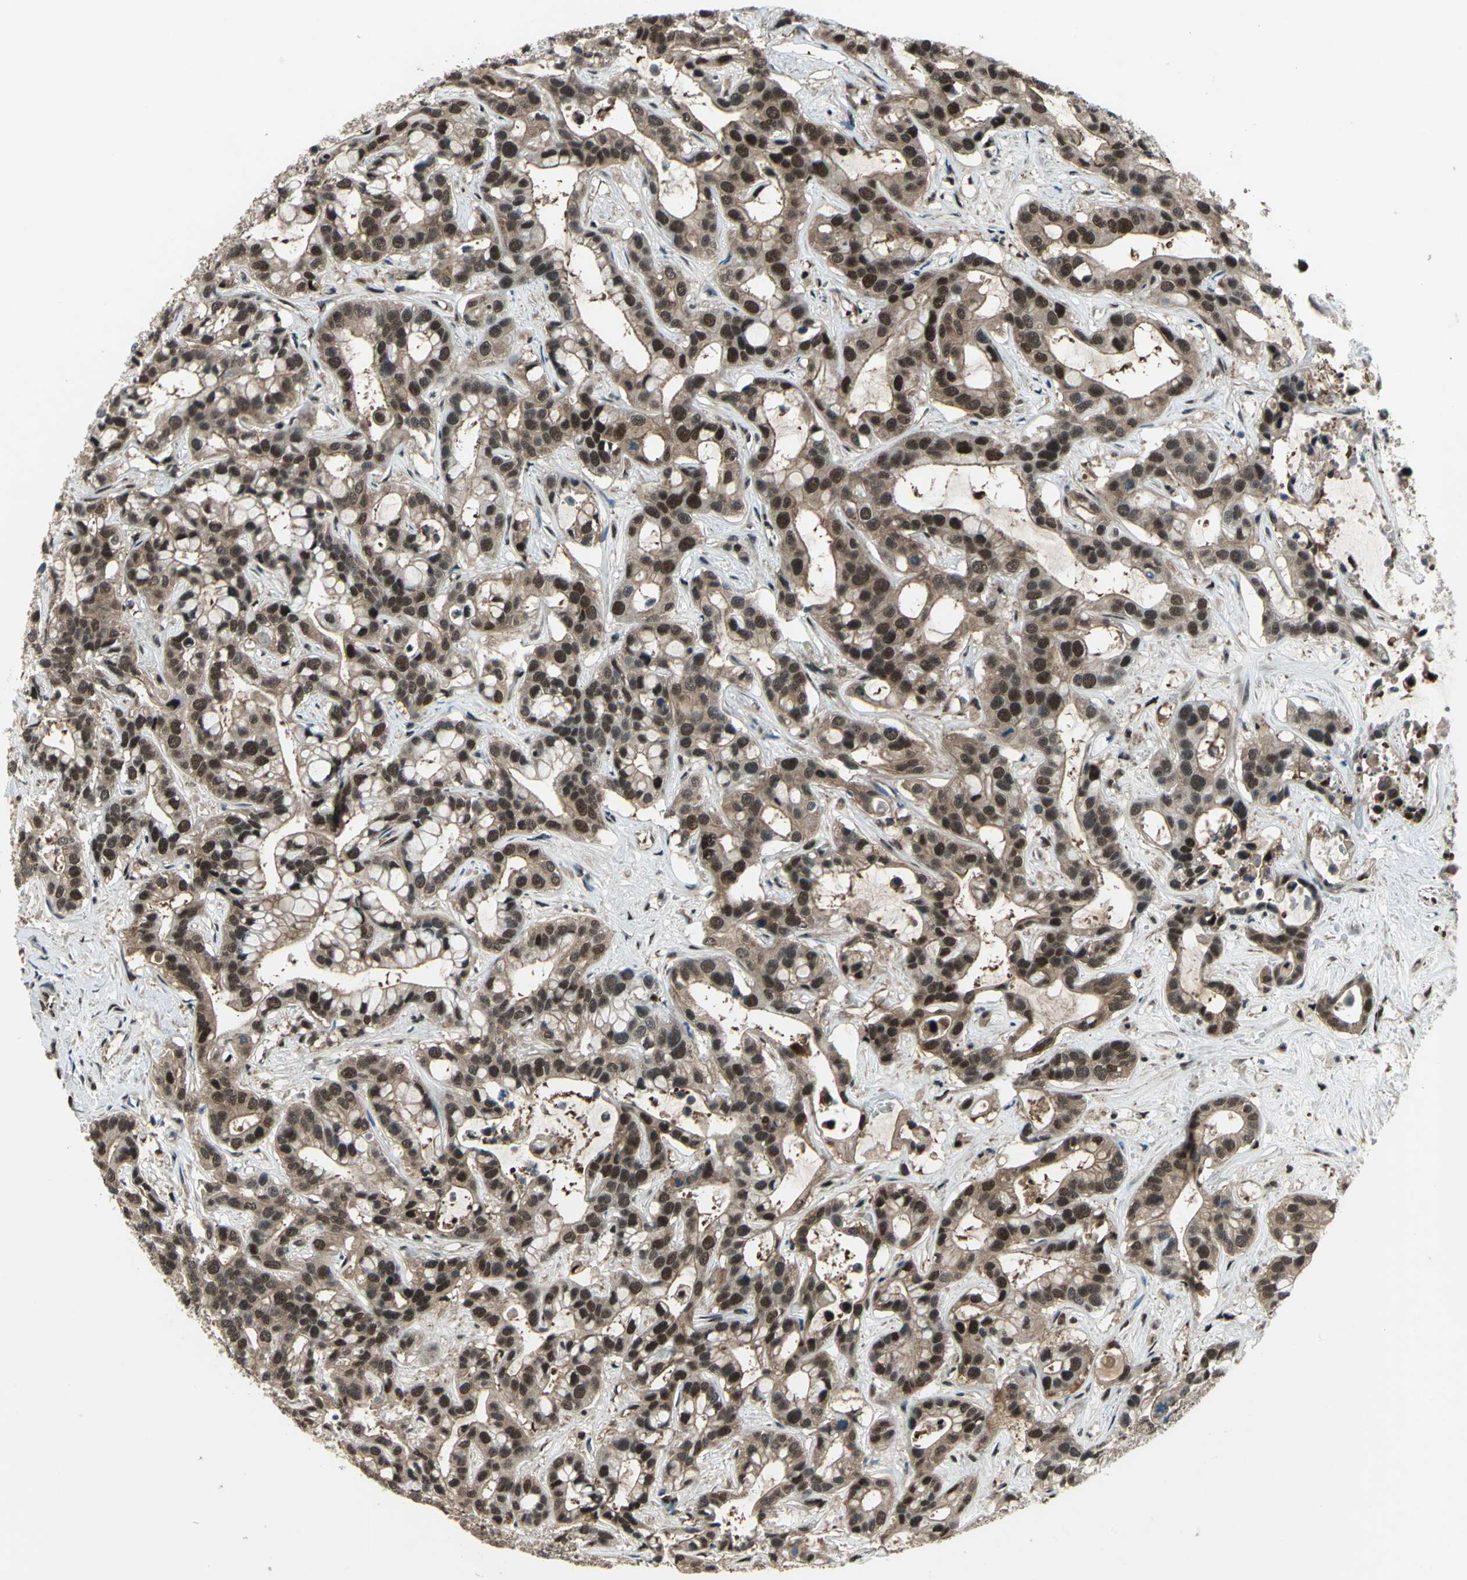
{"staining": {"intensity": "moderate", "quantity": ">75%", "location": "cytoplasmic/membranous,nuclear"}, "tissue": "liver cancer", "cell_type": "Tumor cells", "image_type": "cancer", "snomed": [{"axis": "morphology", "description": "Cholangiocarcinoma"}, {"axis": "topography", "description": "Liver"}], "caption": "Liver cancer was stained to show a protein in brown. There is medium levels of moderate cytoplasmic/membranous and nuclear staining in about >75% of tumor cells.", "gene": "COPS5", "patient": {"sex": "female", "age": 65}}